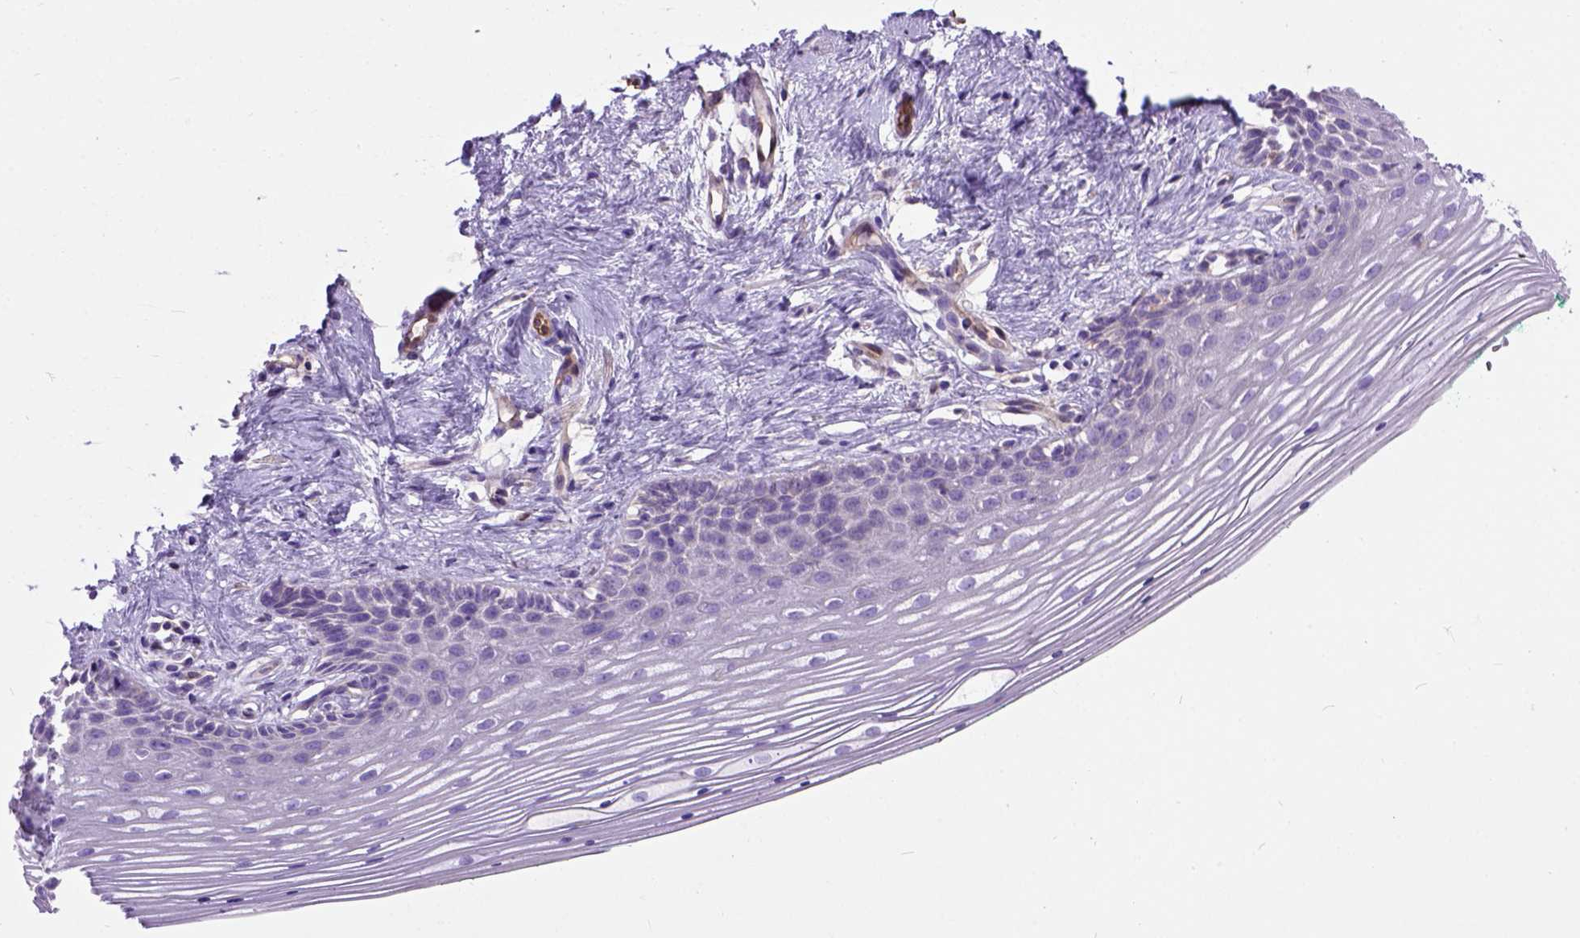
{"staining": {"intensity": "negative", "quantity": "none", "location": "none"}, "tissue": "vagina", "cell_type": "Squamous epithelial cells", "image_type": "normal", "snomed": [{"axis": "morphology", "description": "Normal tissue, NOS"}, {"axis": "topography", "description": "Vagina"}], "caption": "DAB (3,3'-diaminobenzidine) immunohistochemical staining of normal human vagina shows no significant positivity in squamous epithelial cells. The staining is performed using DAB brown chromogen with nuclei counter-stained in using hematoxylin.", "gene": "SEMA4F", "patient": {"sex": "female", "age": 42}}